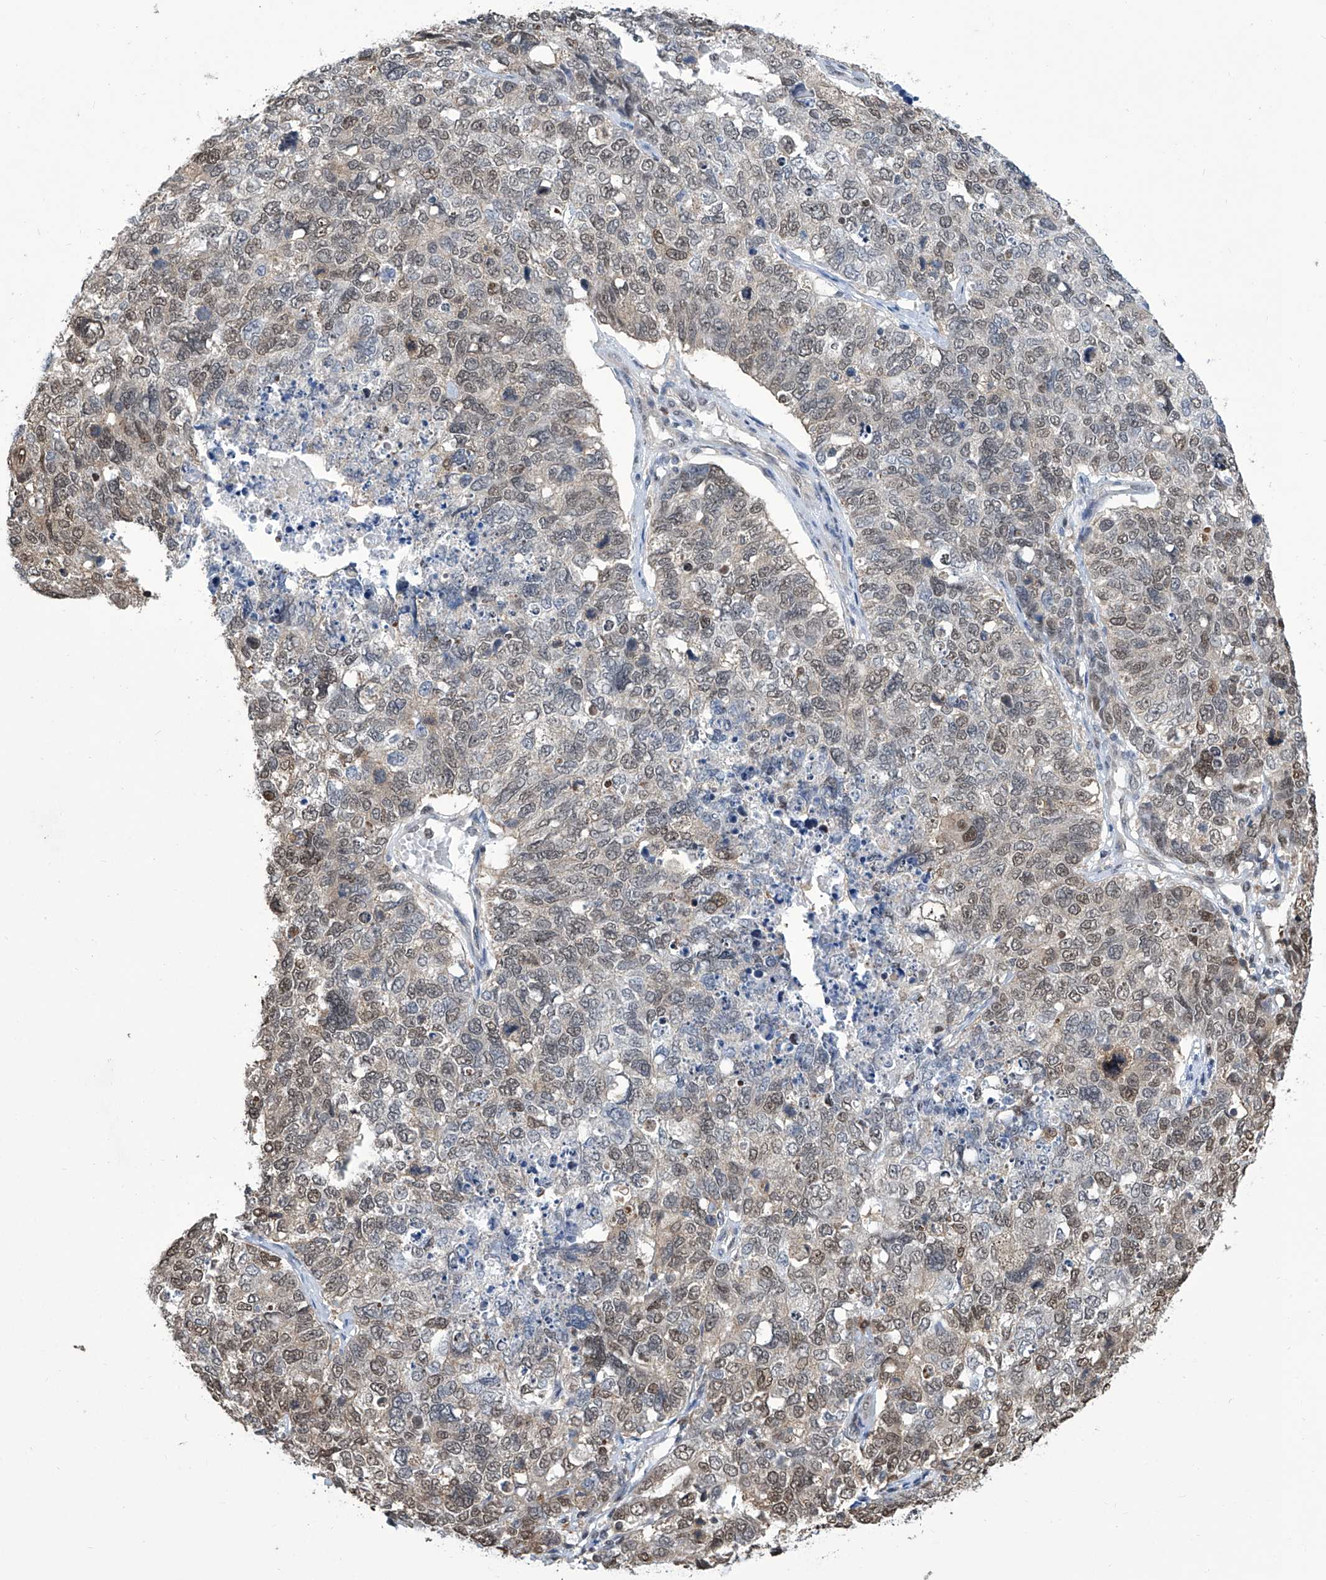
{"staining": {"intensity": "weak", "quantity": ">75%", "location": "nuclear"}, "tissue": "cervical cancer", "cell_type": "Tumor cells", "image_type": "cancer", "snomed": [{"axis": "morphology", "description": "Squamous cell carcinoma, NOS"}, {"axis": "topography", "description": "Cervix"}], "caption": "IHC photomicrograph of human cervical cancer stained for a protein (brown), which exhibits low levels of weak nuclear positivity in about >75% of tumor cells.", "gene": "SREBF2", "patient": {"sex": "female", "age": 63}}